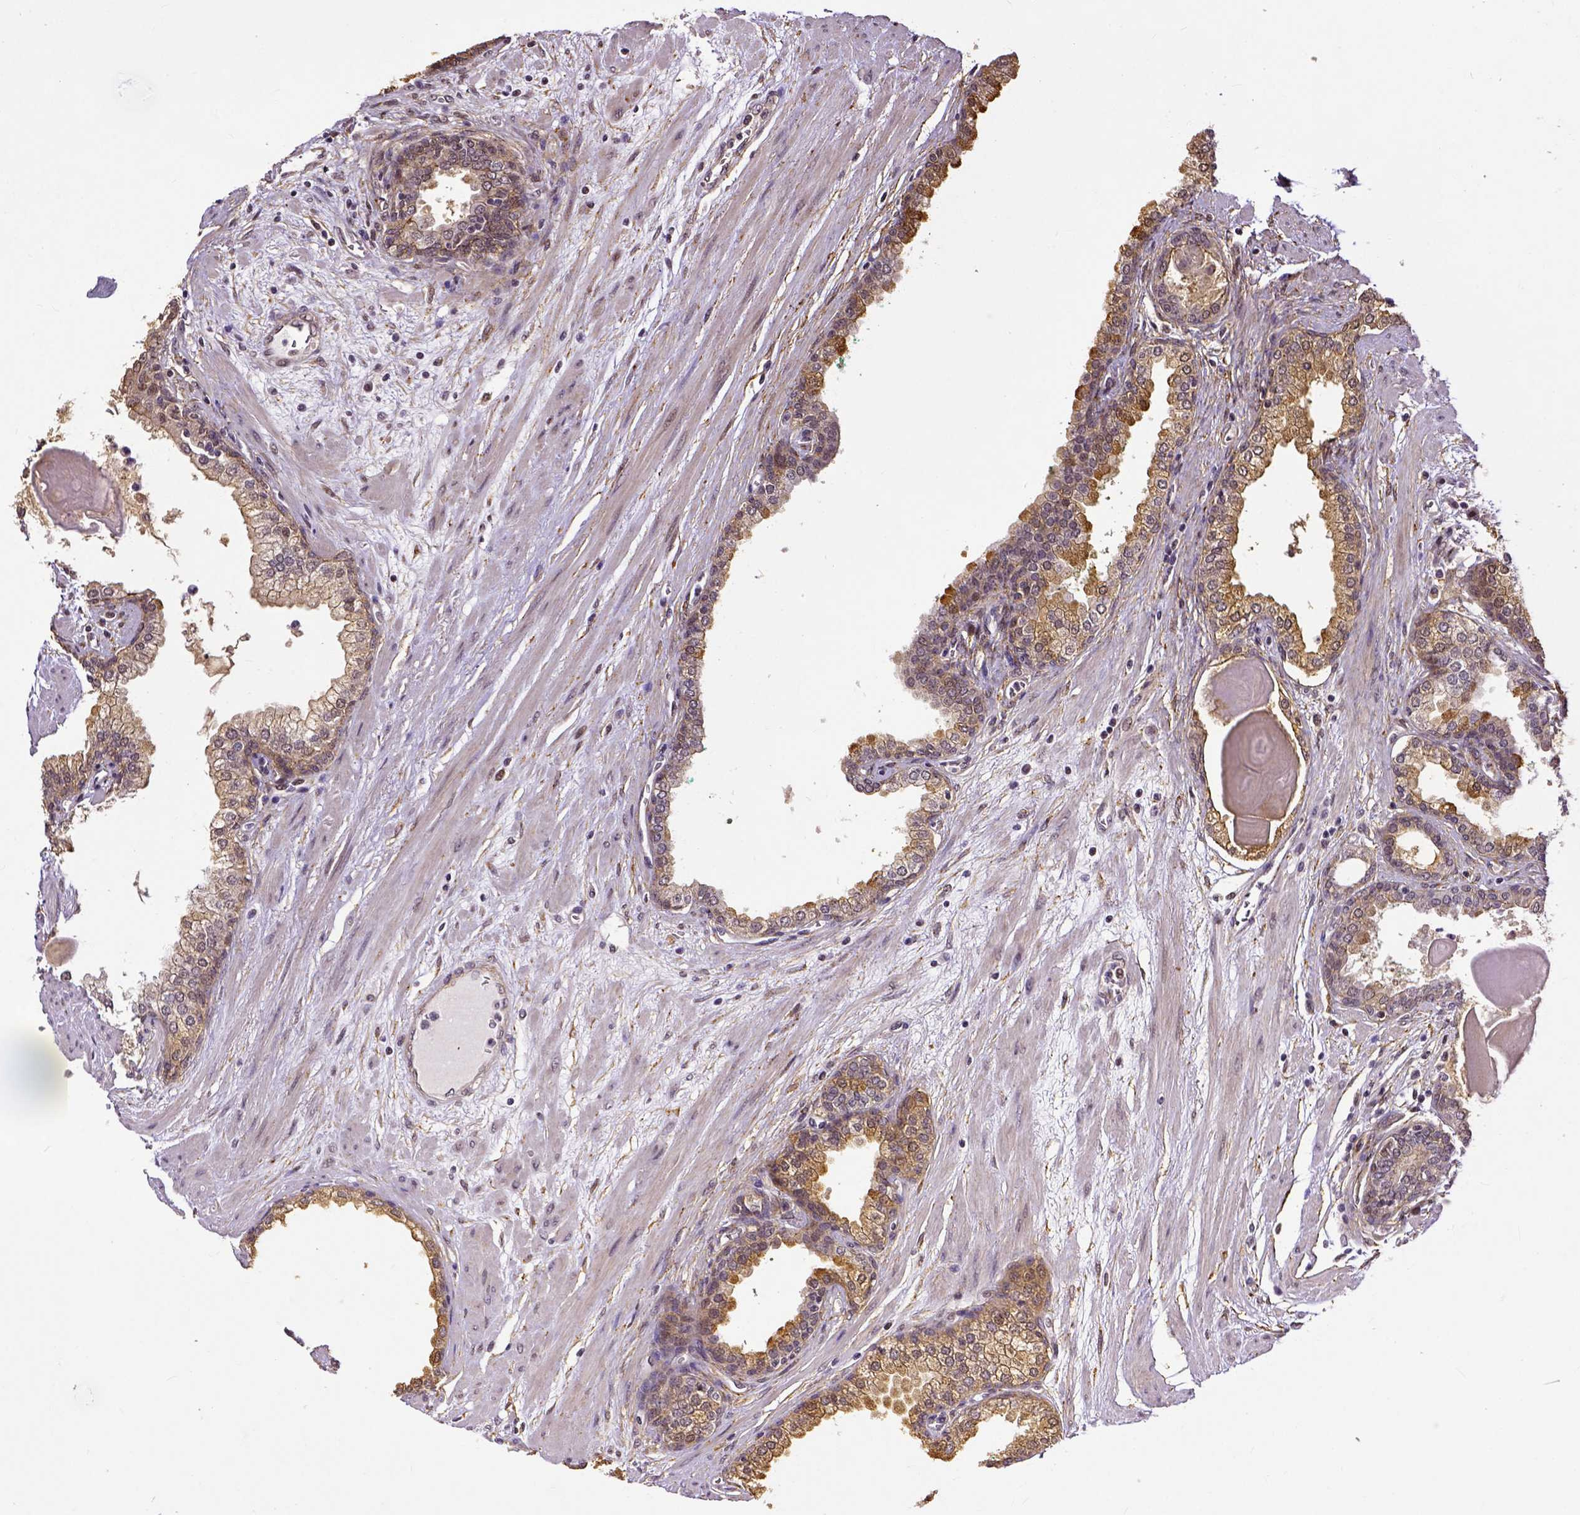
{"staining": {"intensity": "moderate", "quantity": ">75%", "location": "cytoplasmic/membranous"}, "tissue": "prostate cancer", "cell_type": "Tumor cells", "image_type": "cancer", "snomed": [{"axis": "morphology", "description": "Adenocarcinoma, Low grade"}, {"axis": "topography", "description": "Prostate"}], "caption": "DAB (3,3'-diaminobenzidine) immunohistochemical staining of human low-grade adenocarcinoma (prostate) exhibits moderate cytoplasmic/membranous protein expression in approximately >75% of tumor cells.", "gene": "DICER1", "patient": {"sex": "male", "age": 64}}